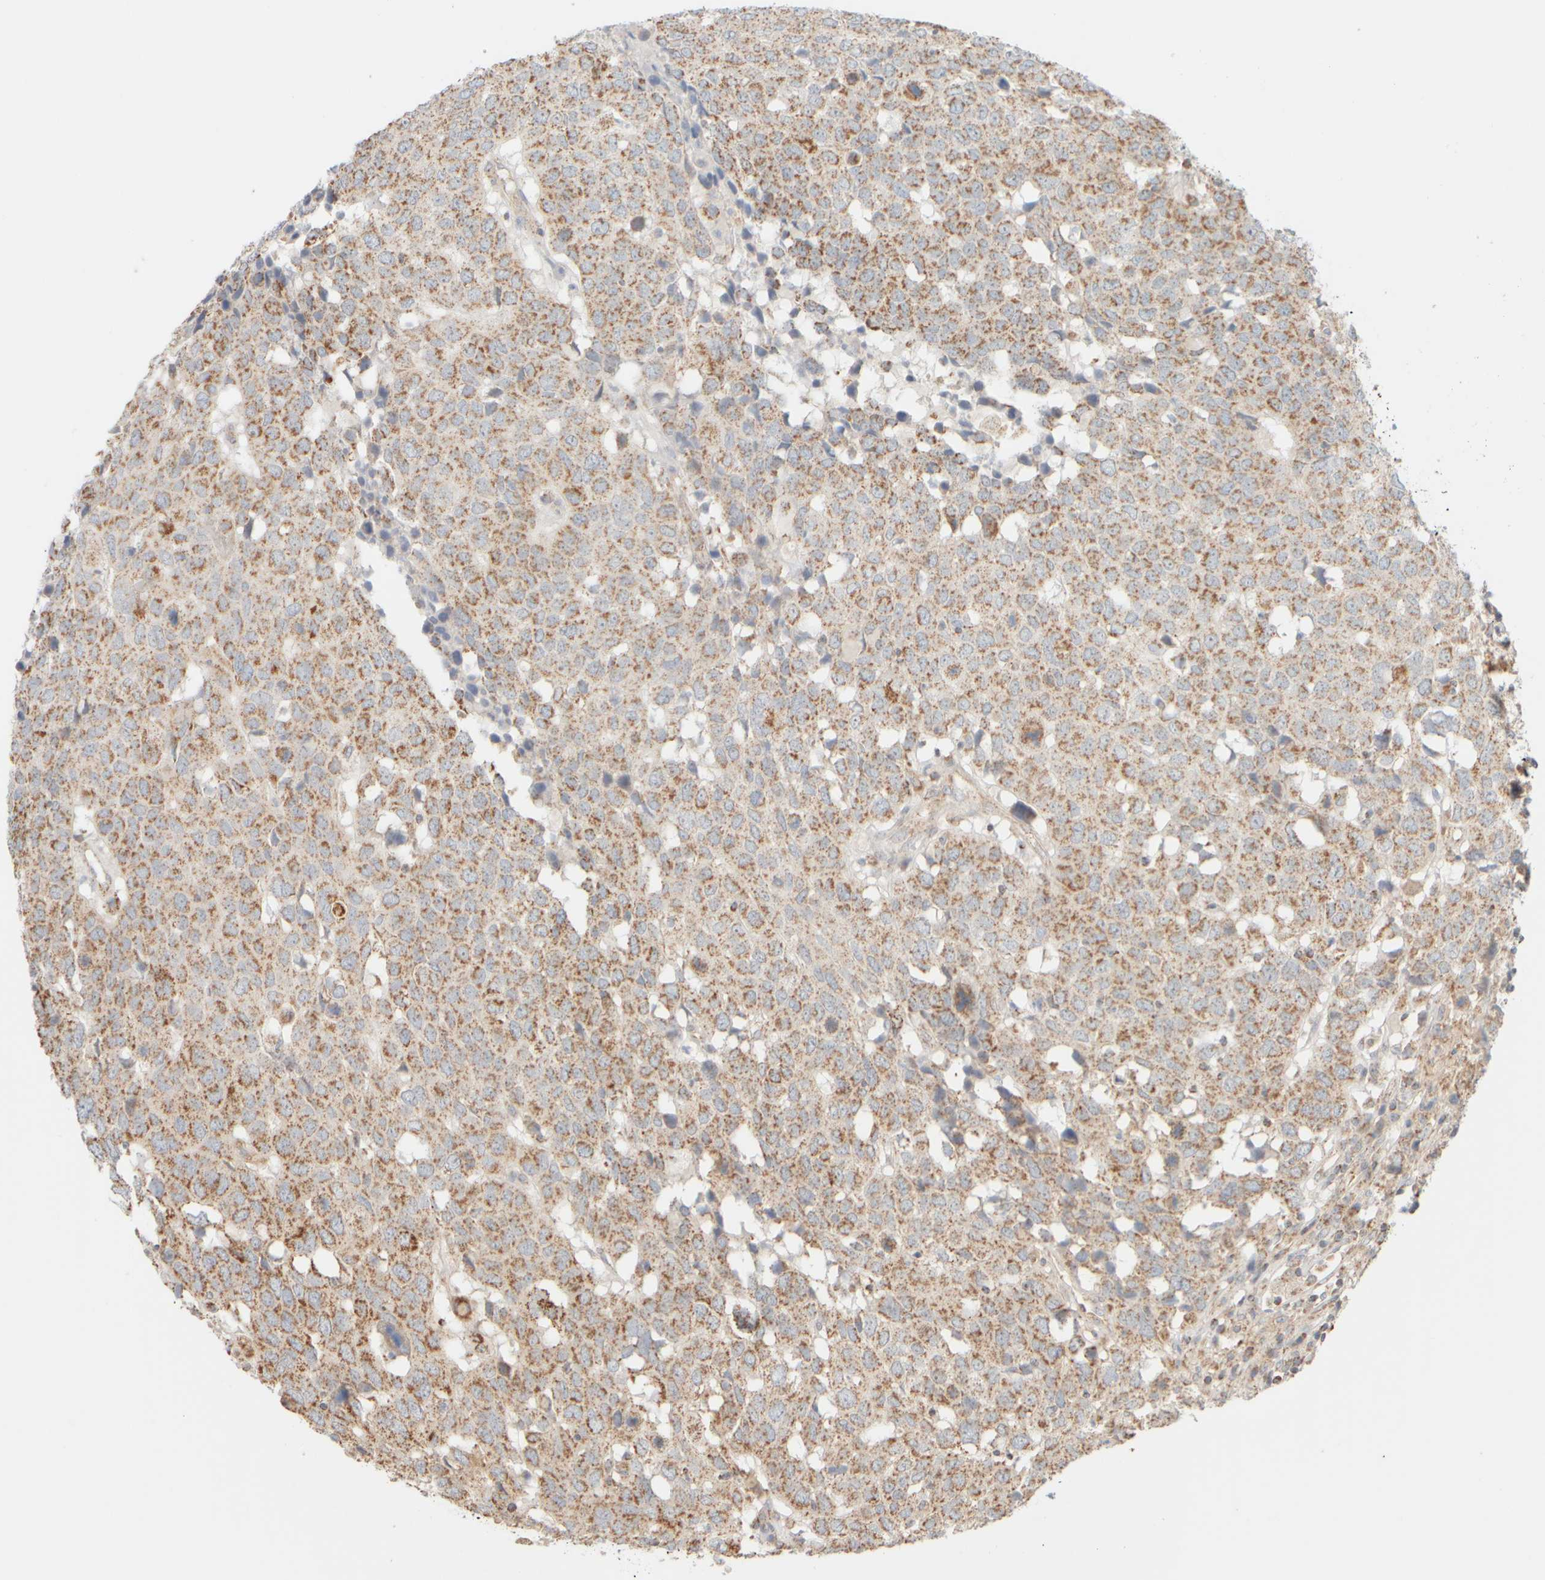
{"staining": {"intensity": "moderate", "quantity": ">75%", "location": "cytoplasmic/membranous"}, "tissue": "head and neck cancer", "cell_type": "Tumor cells", "image_type": "cancer", "snomed": [{"axis": "morphology", "description": "Squamous cell carcinoma, NOS"}, {"axis": "topography", "description": "Head-Neck"}], "caption": "Protein staining of head and neck squamous cell carcinoma tissue demonstrates moderate cytoplasmic/membranous staining in approximately >75% of tumor cells.", "gene": "APBB2", "patient": {"sex": "male", "age": 66}}